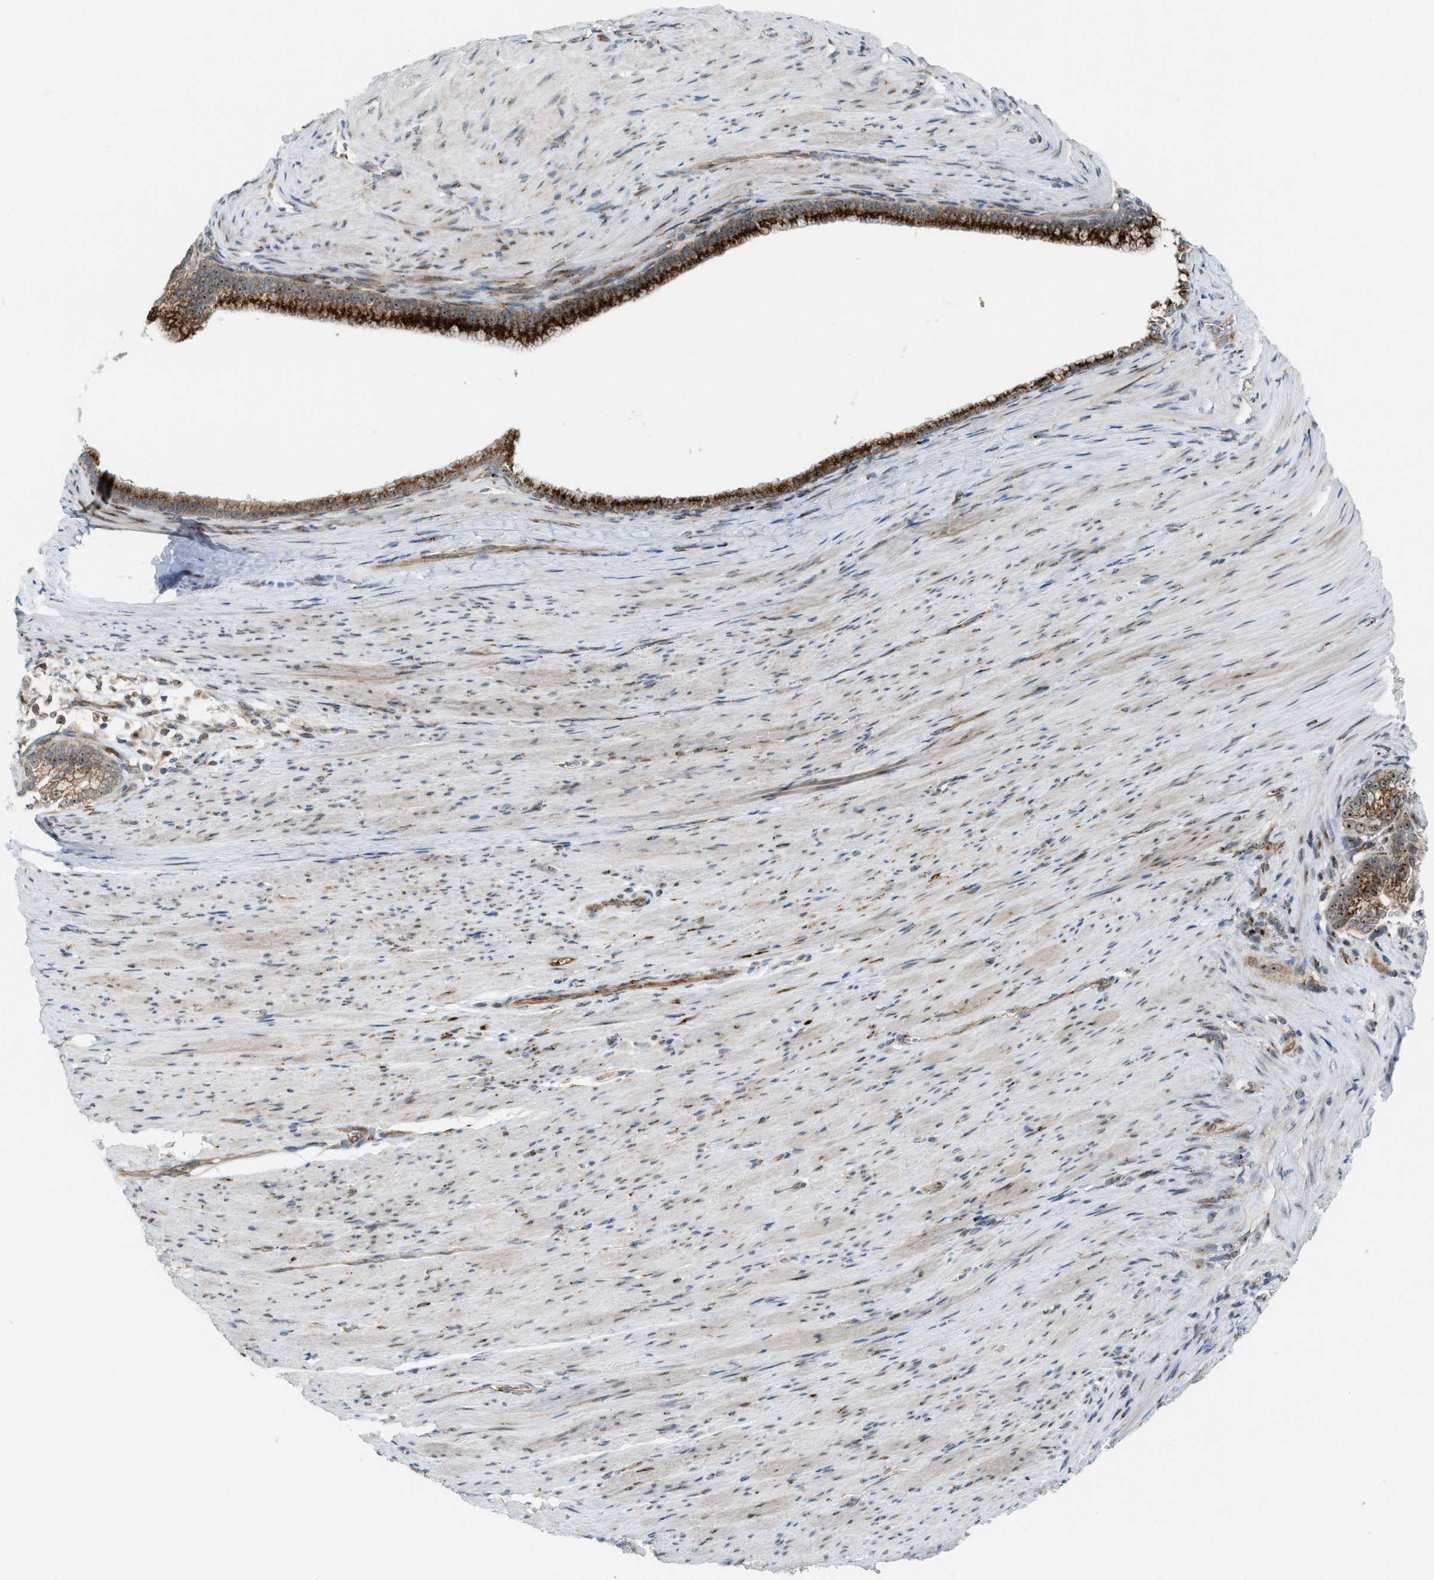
{"staining": {"intensity": "moderate", "quantity": ">75%", "location": "cytoplasmic/membranous,nuclear"}, "tissue": "pancreatic cancer", "cell_type": "Tumor cells", "image_type": "cancer", "snomed": [{"axis": "morphology", "description": "Adenocarcinoma, NOS"}, {"axis": "topography", "description": "Pancreas"}], "caption": "Immunohistochemical staining of human adenocarcinoma (pancreatic) demonstrates medium levels of moderate cytoplasmic/membranous and nuclear staining in about >75% of tumor cells. The staining was performed using DAB (3,3'-diaminobenzidine) to visualize the protein expression in brown, while the nuclei were stained in blue with hematoxylin (Magnification: 20x).", "gene": "SLC38A10", "patient": {"sex": "male", "age": 69}}